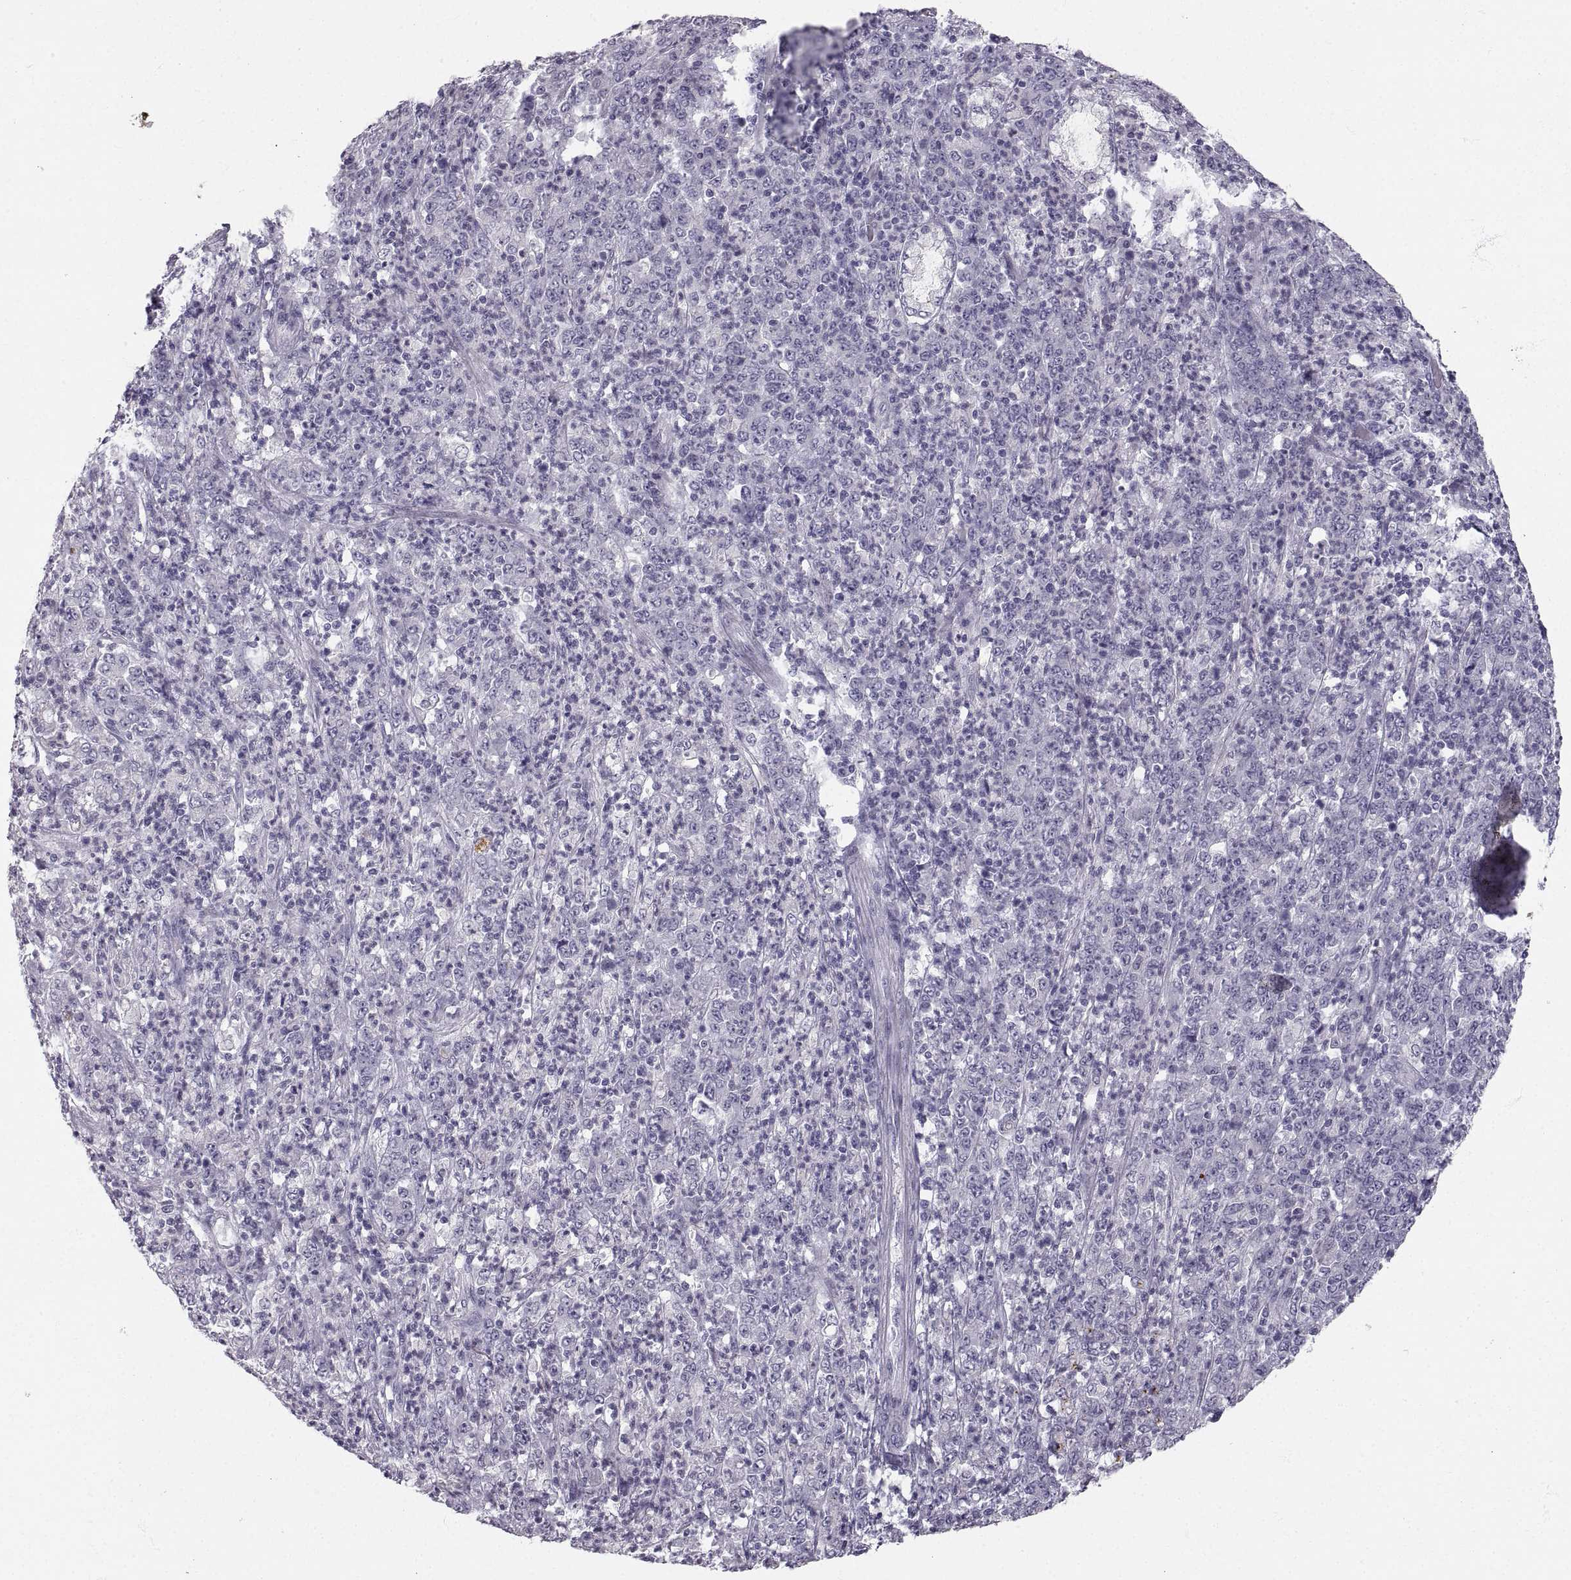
{"staining": {"intensity": "negative", "quantity": "none", "location": "none"}, "tissue": "stomach cancer", "cell_type": "Tumor cells", "image_type": "cancer", "snomed": [{"axis": "morphology", "description": "Adenocarcinoma, NOS"}, {"axis": "topography", "description": "Stomach, lower"}], "caption": "Tumor cells show no significant staining in stomach adenocarcinoma.", "gene": "ZNF185", "patient": {"sex": "female", "age": 71}}